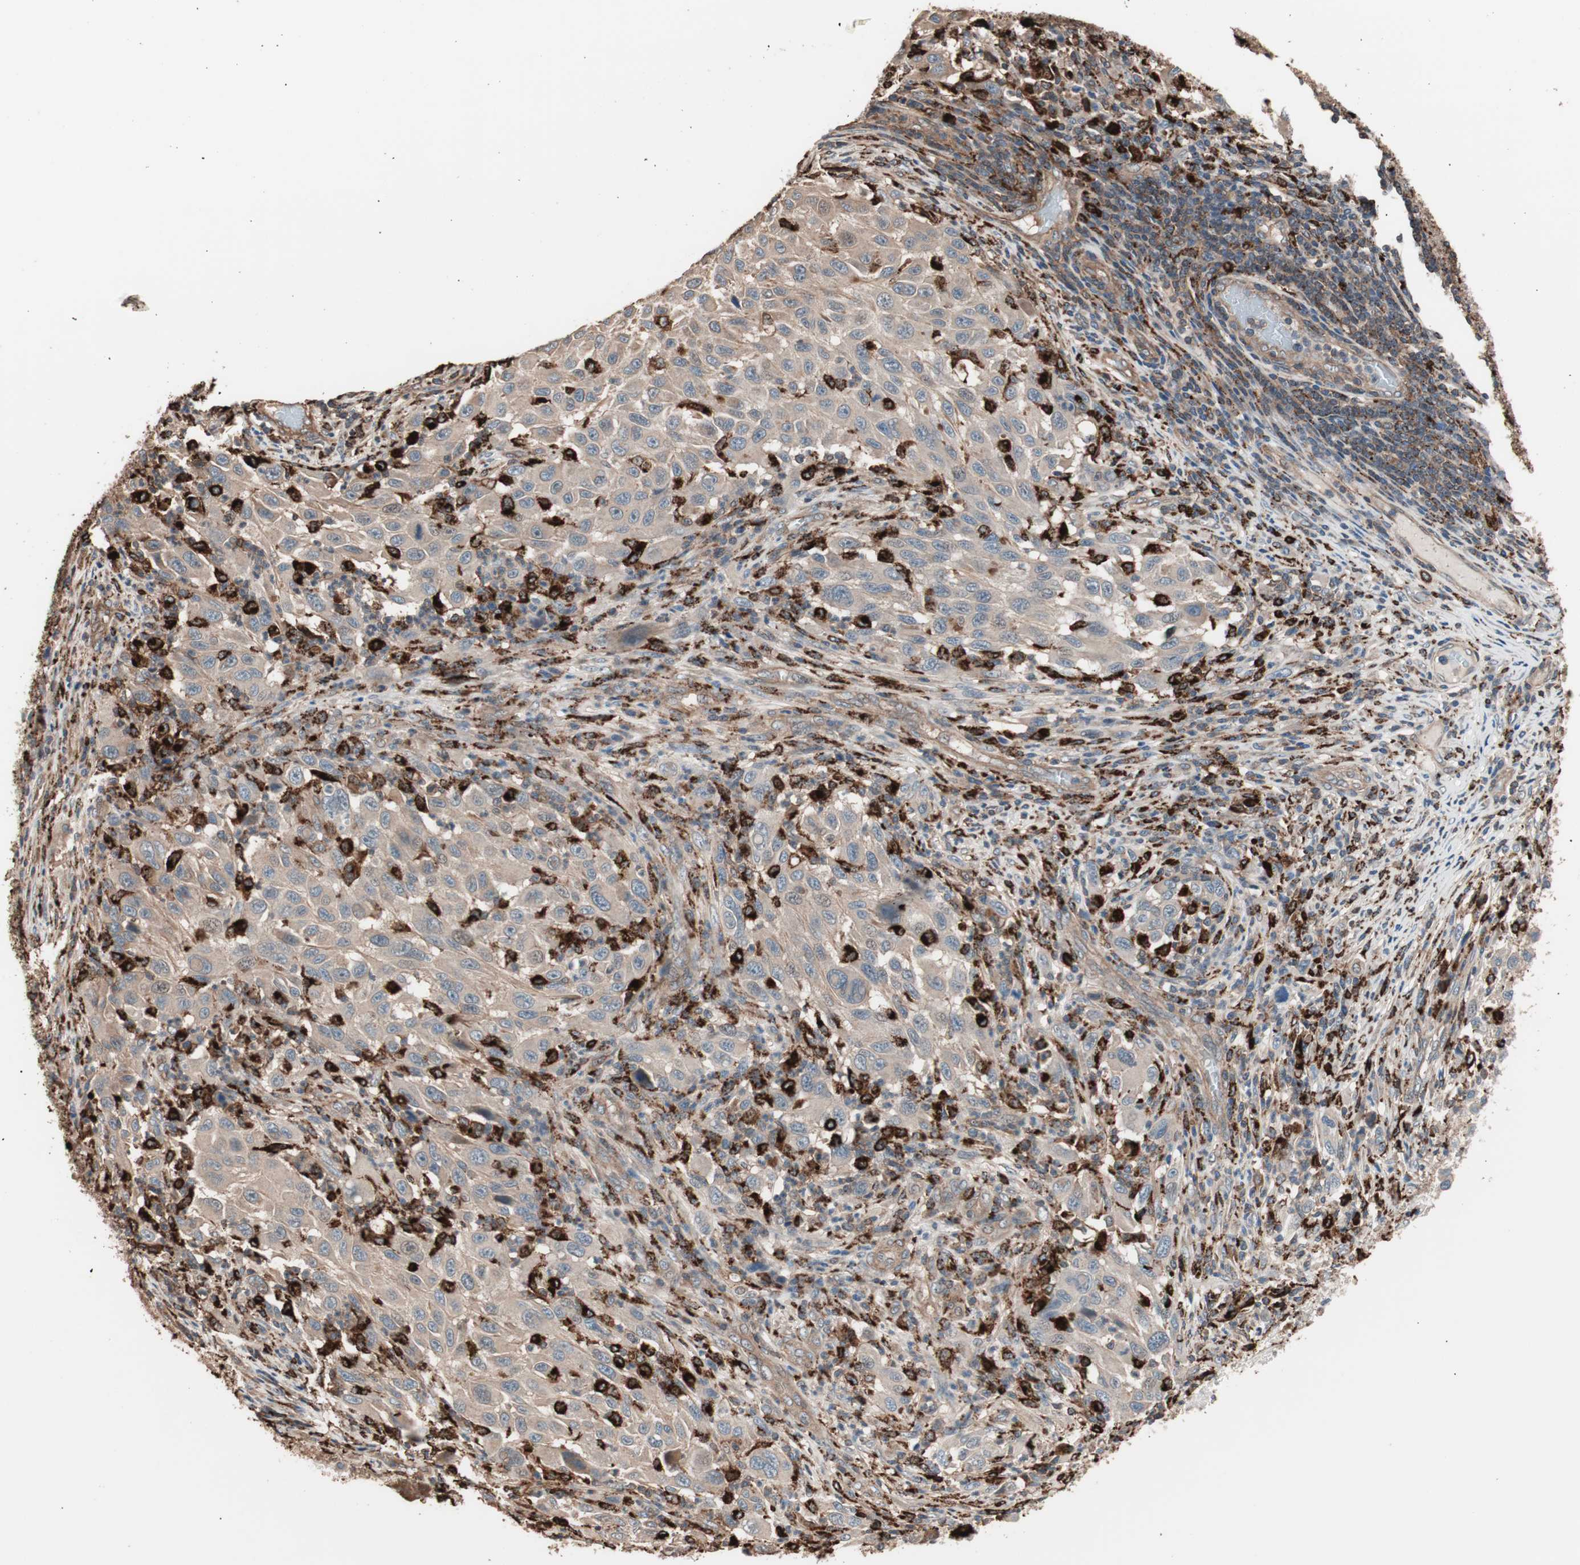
{"staining": {"intensity": "moderate", "quantity": ">75%", "location": "cytoplasmic/membranous"}, "tissue": "melanoma", "cell_type": "Tumor cells", "image_type": "cancer", "snomed": [{"axis": "morphology", "description": "Malignant melanoma, Metastatic site"}, {"axis": "topography", "description": "Lymph node"}], "caption": "Immunohistochemical staining of human malignant melanoma (metastatic site) displays moderate cytoplasmic/membranous protein staining in about >75% of tumor cells. (Stains: DAB in brown, nuclei in blue, Microscopy: brightfield microscopy at high magnification).", "gene": "CCT3", "patient": {"sex": "male", "age": 61}}